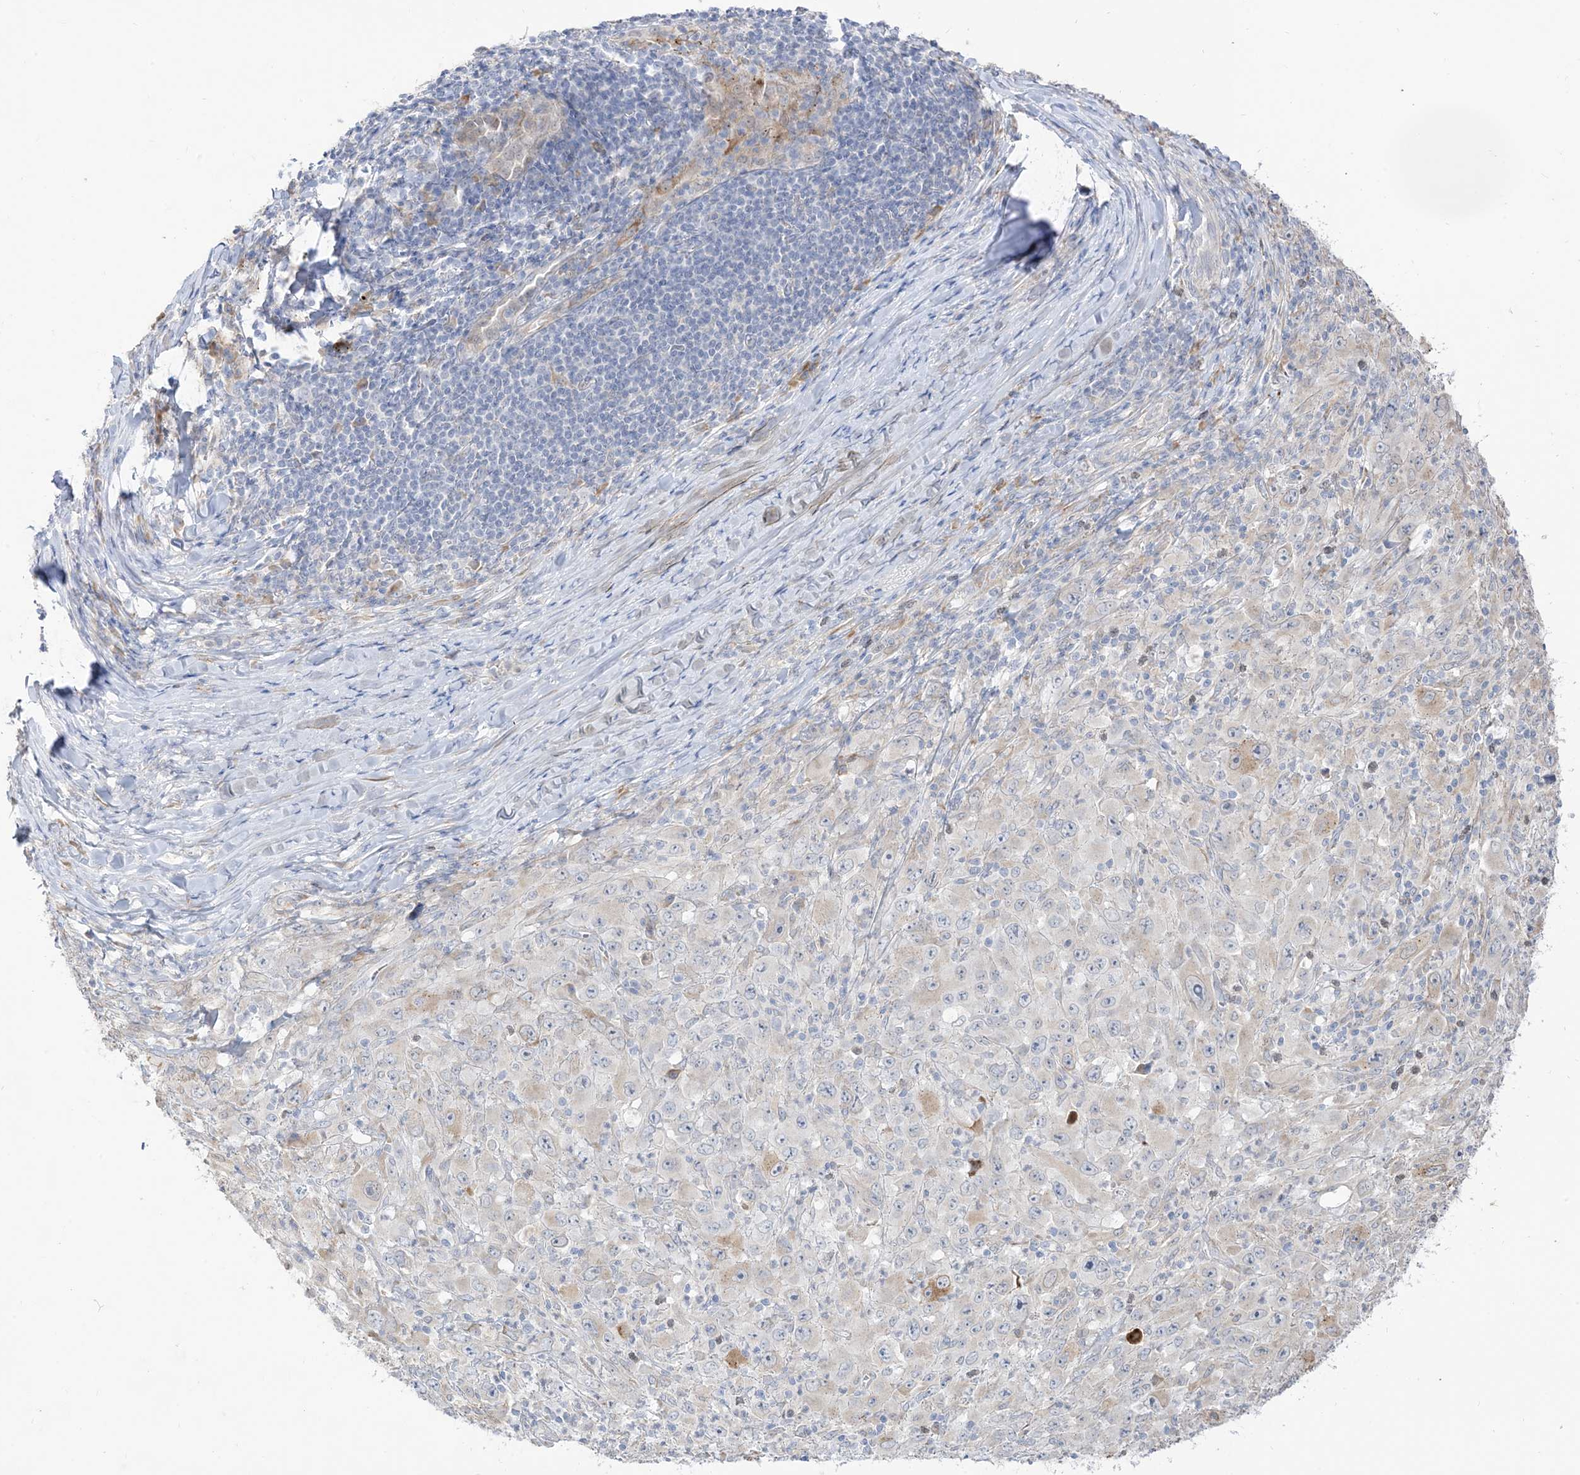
{"staining": {"intensity": "weak", "quantity": "<25%", "location": "cytoplasmic/membranous"}, "tissue": "melanoma", "cell_type": "Tumor cells", "image_type": "cancer", "snomed": [{"axis": "morphology", "description": "Malignant melanoma, Metastatic site"}, {"axis": "topography", "description": "Skin"}], "caption": "Protein analysis of melanoma exhibits no significant positivity in tumor cells.", "gene": "LOXL3", "patient": {"sex": "female", "age": 56}}